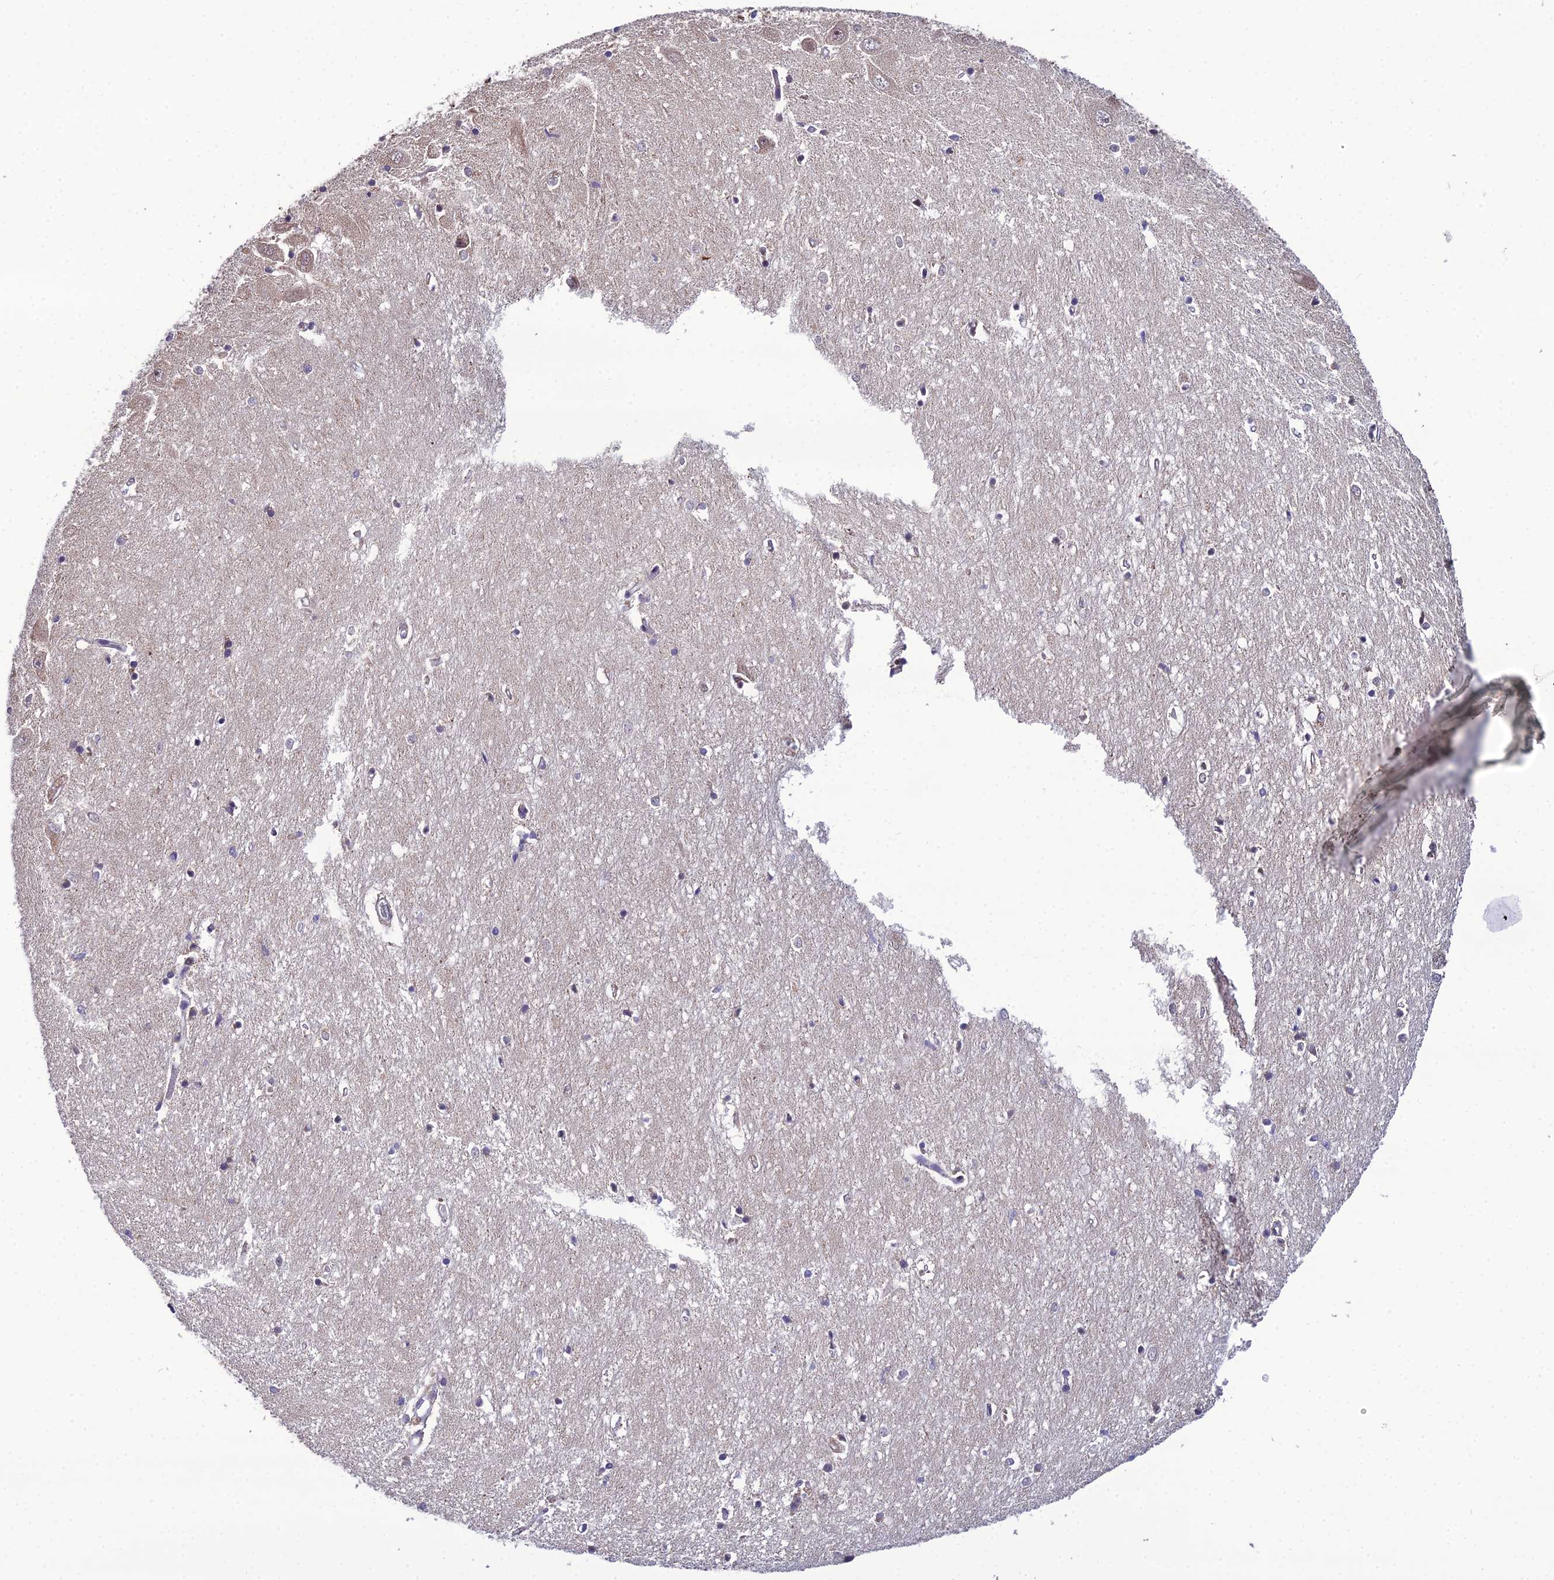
{"staining": {"intensity": "negative", "quantity": "none", "location": "none"}, "tissue": "hippocampus", "cell_type": "Glial cells", "image_type": "normal", "snomed": [{"axis": "morphology", "description": "Normal tissue, NOS"}, {"axis": "topography", "description": "Hippocampus"}], "caption": "The image reveals no significant expression in glial cells of hippocampus. The staining is performed using DAB brown chromogen with nuclei counter-stained in using hematoxylin.", "gene": "ARL2", "patient": {"sex": "female", "age": 64}}